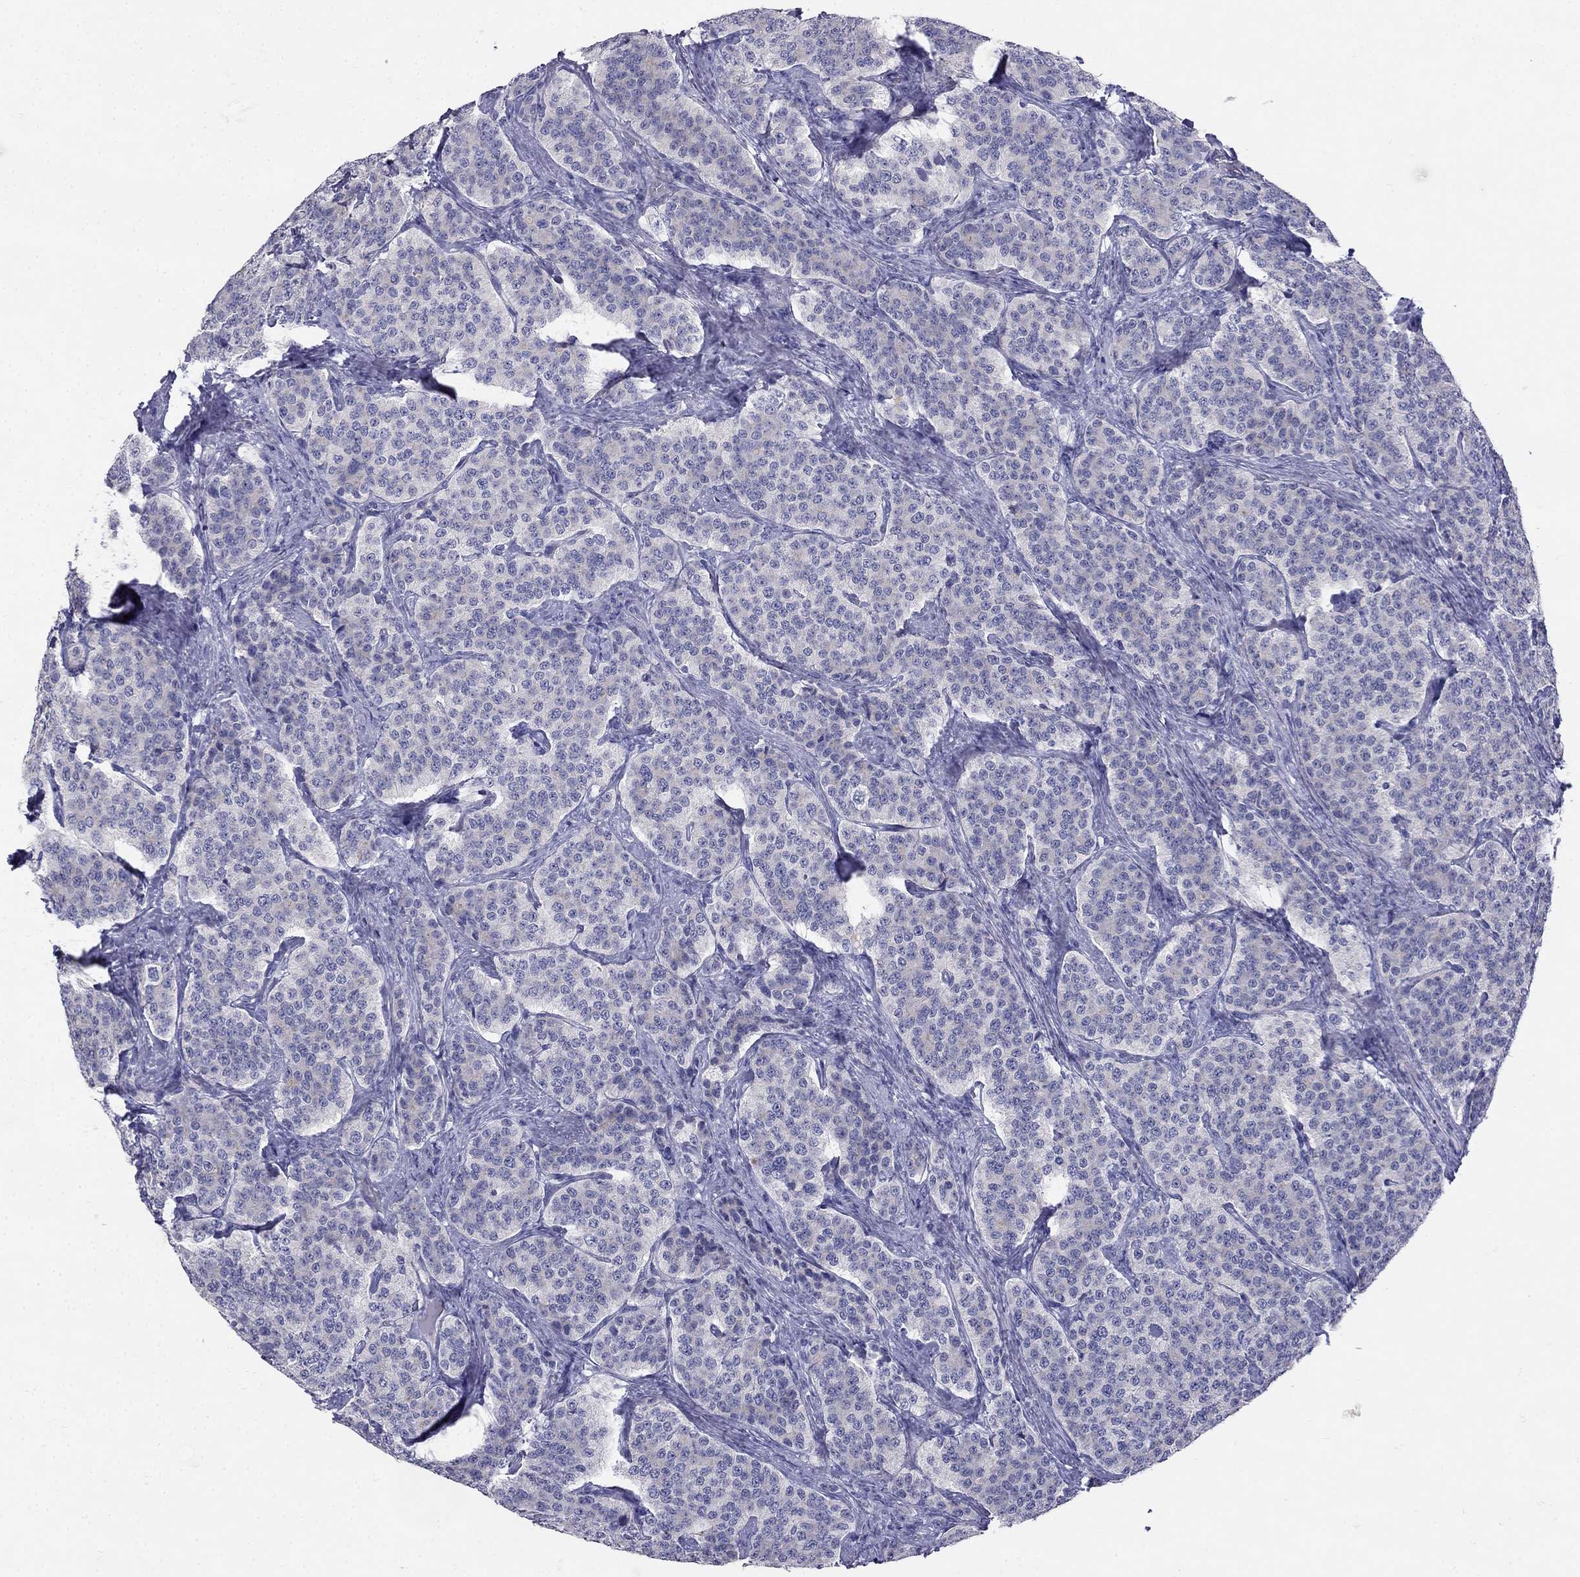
{"staining": {"intensity": "negative", "quantity": "none", "location": "none"}, "tissue": "carcinoid", "cell_type": "Tumor cells", "image_type": "cancer", "snomed": [{"axis": "morphology", "description": "Carcinoid, malignant, NOS"}, {"axis": "topography", "description": "Small intestine"}], "caption": "Immunohistochemical staining of human malignant carcinoid reveals no significant expression in tumor cells.", "gene": "RFLNA", "patient": {"sex": "female", "age": 58}}